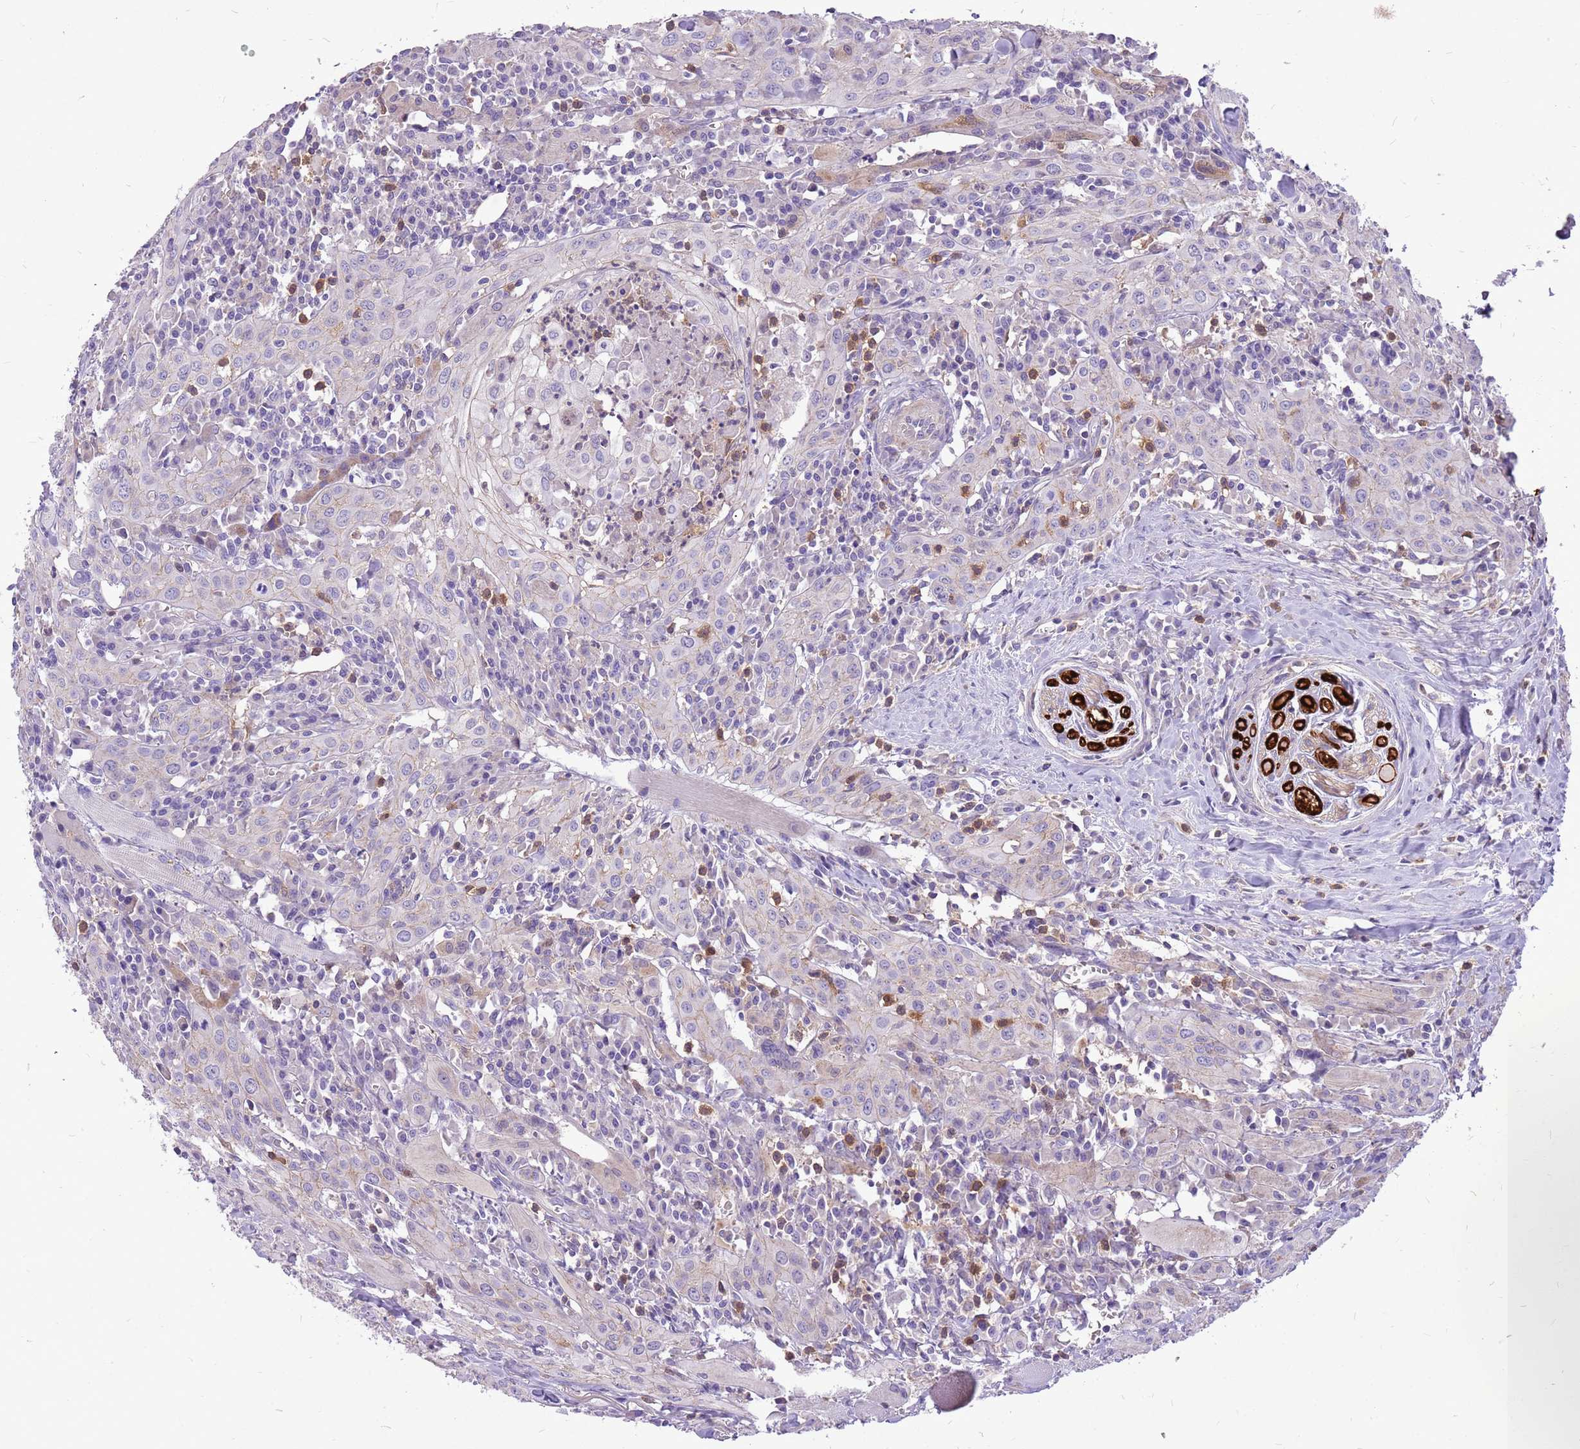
{"staining": {"intensity": "negative", "quantity": "none", "location": "none"}, "tissue": "head and neck cancer", "cell_type": "Tumor cells", "image_type": "cancer", "snomed": [{"axis": "morphology", "description": "Squamous cell carcinoma, NOS"}, {"axis": "topography", "description": "Oral tissue"}, {"axis": "topography", "description": "Head-Neck"}], "caption": "This is an immunohistochemistry (IHC) photomicrograph of human head and neck squamous cell carcinoma. There is no expression in tumor cells.", "gene": "WDR90", "patient": {"sex": "female", "age": 70}}